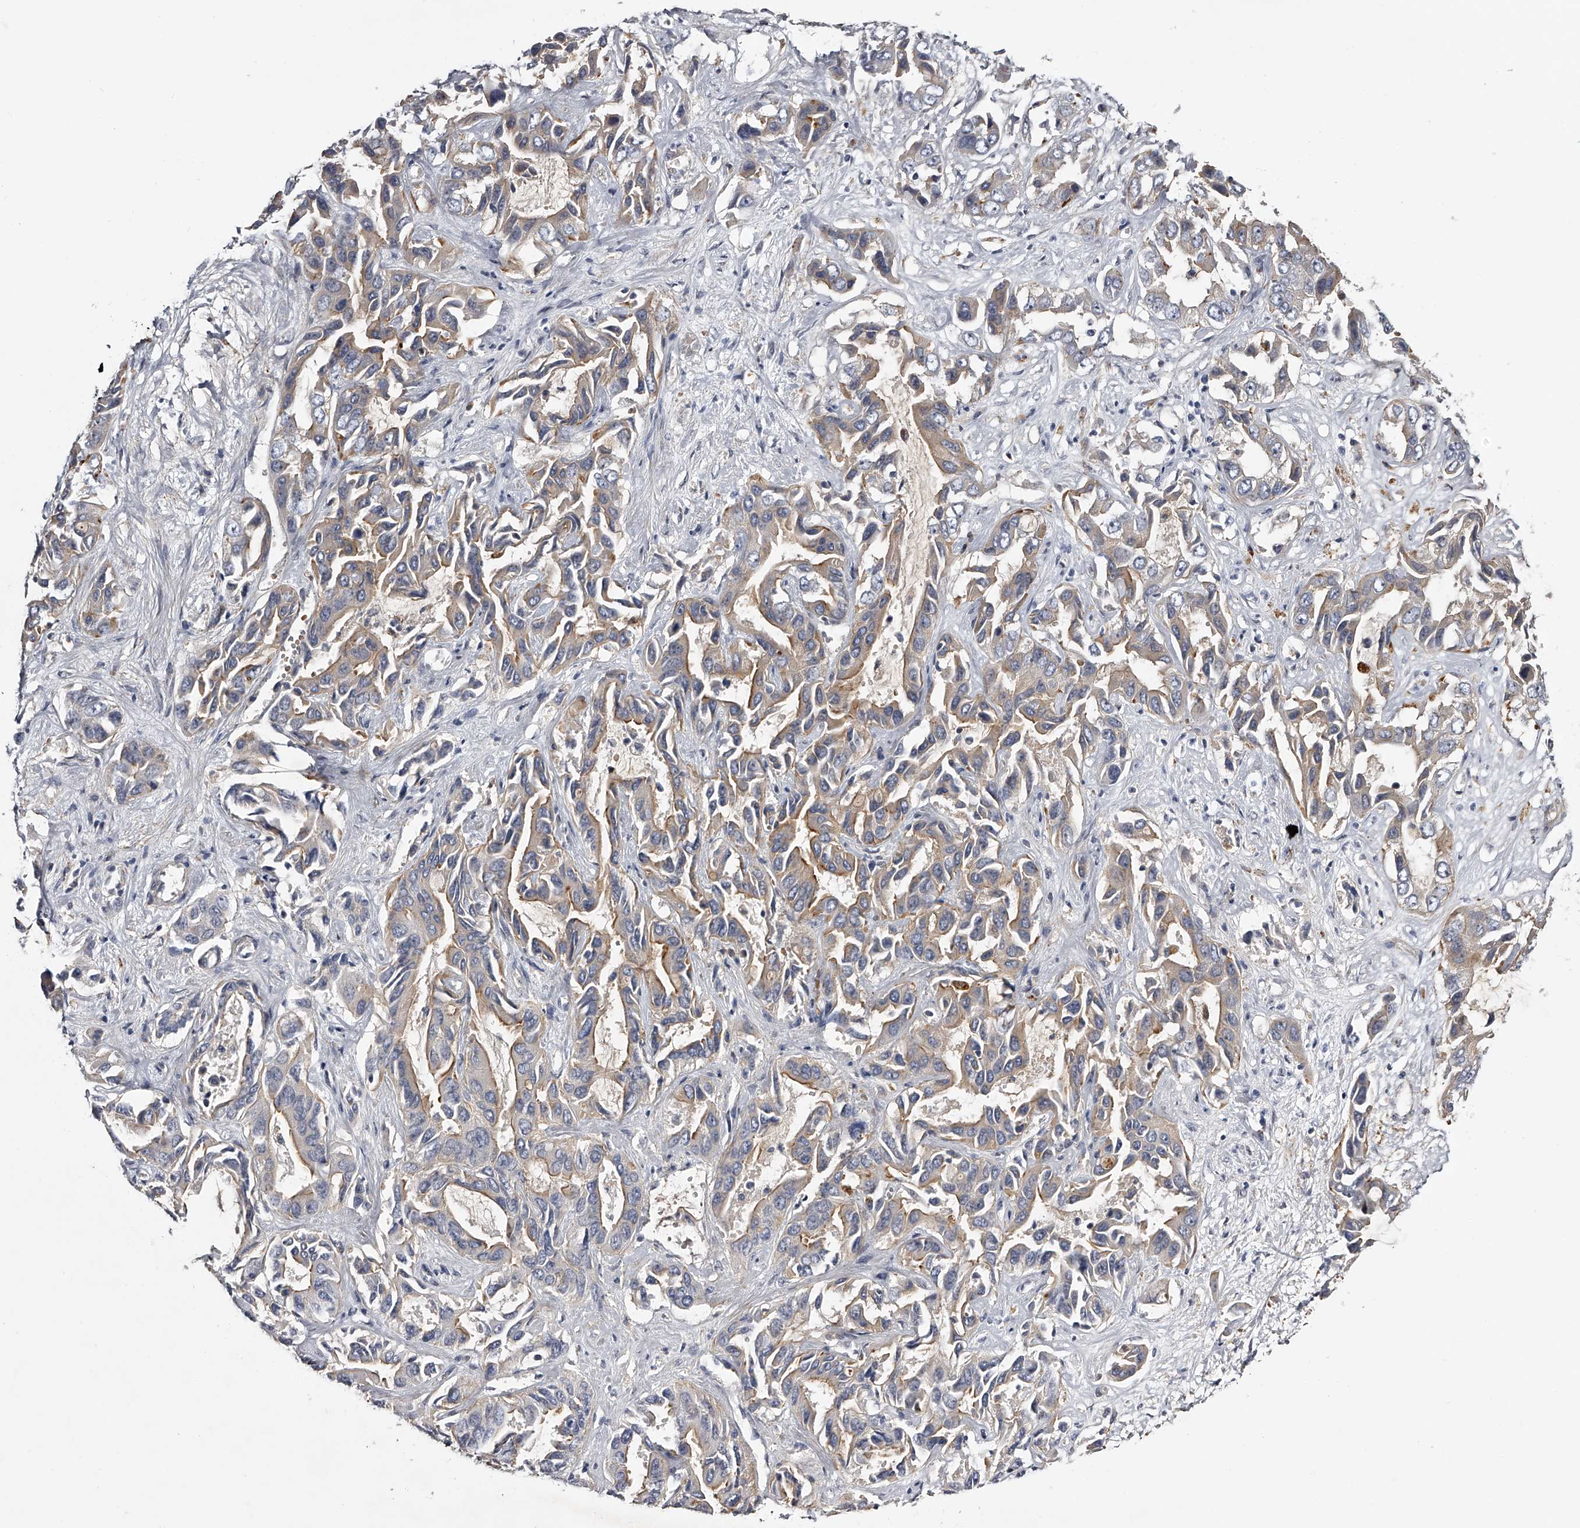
{"staining": {"intensity": "weak", "quantity": "25%-75%", "location": "cytoplasmic/membranous"}, "tissue": "liver cancer", "cell_type": "Tumor cells", "image_type": "cancer", "snomed": [{"axis": "morphology", "description": "Cholangiocarcinoma"}, {"axis": "topography", "description": "Liver"}], "caption": "Approximately 25%-75% of tumor cells in cholangiocarcinoma (liver) demonstrate weak cytoplasmic/membranous protein staining as visualized by brown immunohistochemical staining.", "gene": "MDN1", "patient": {"sex": "female", "age": 52}}